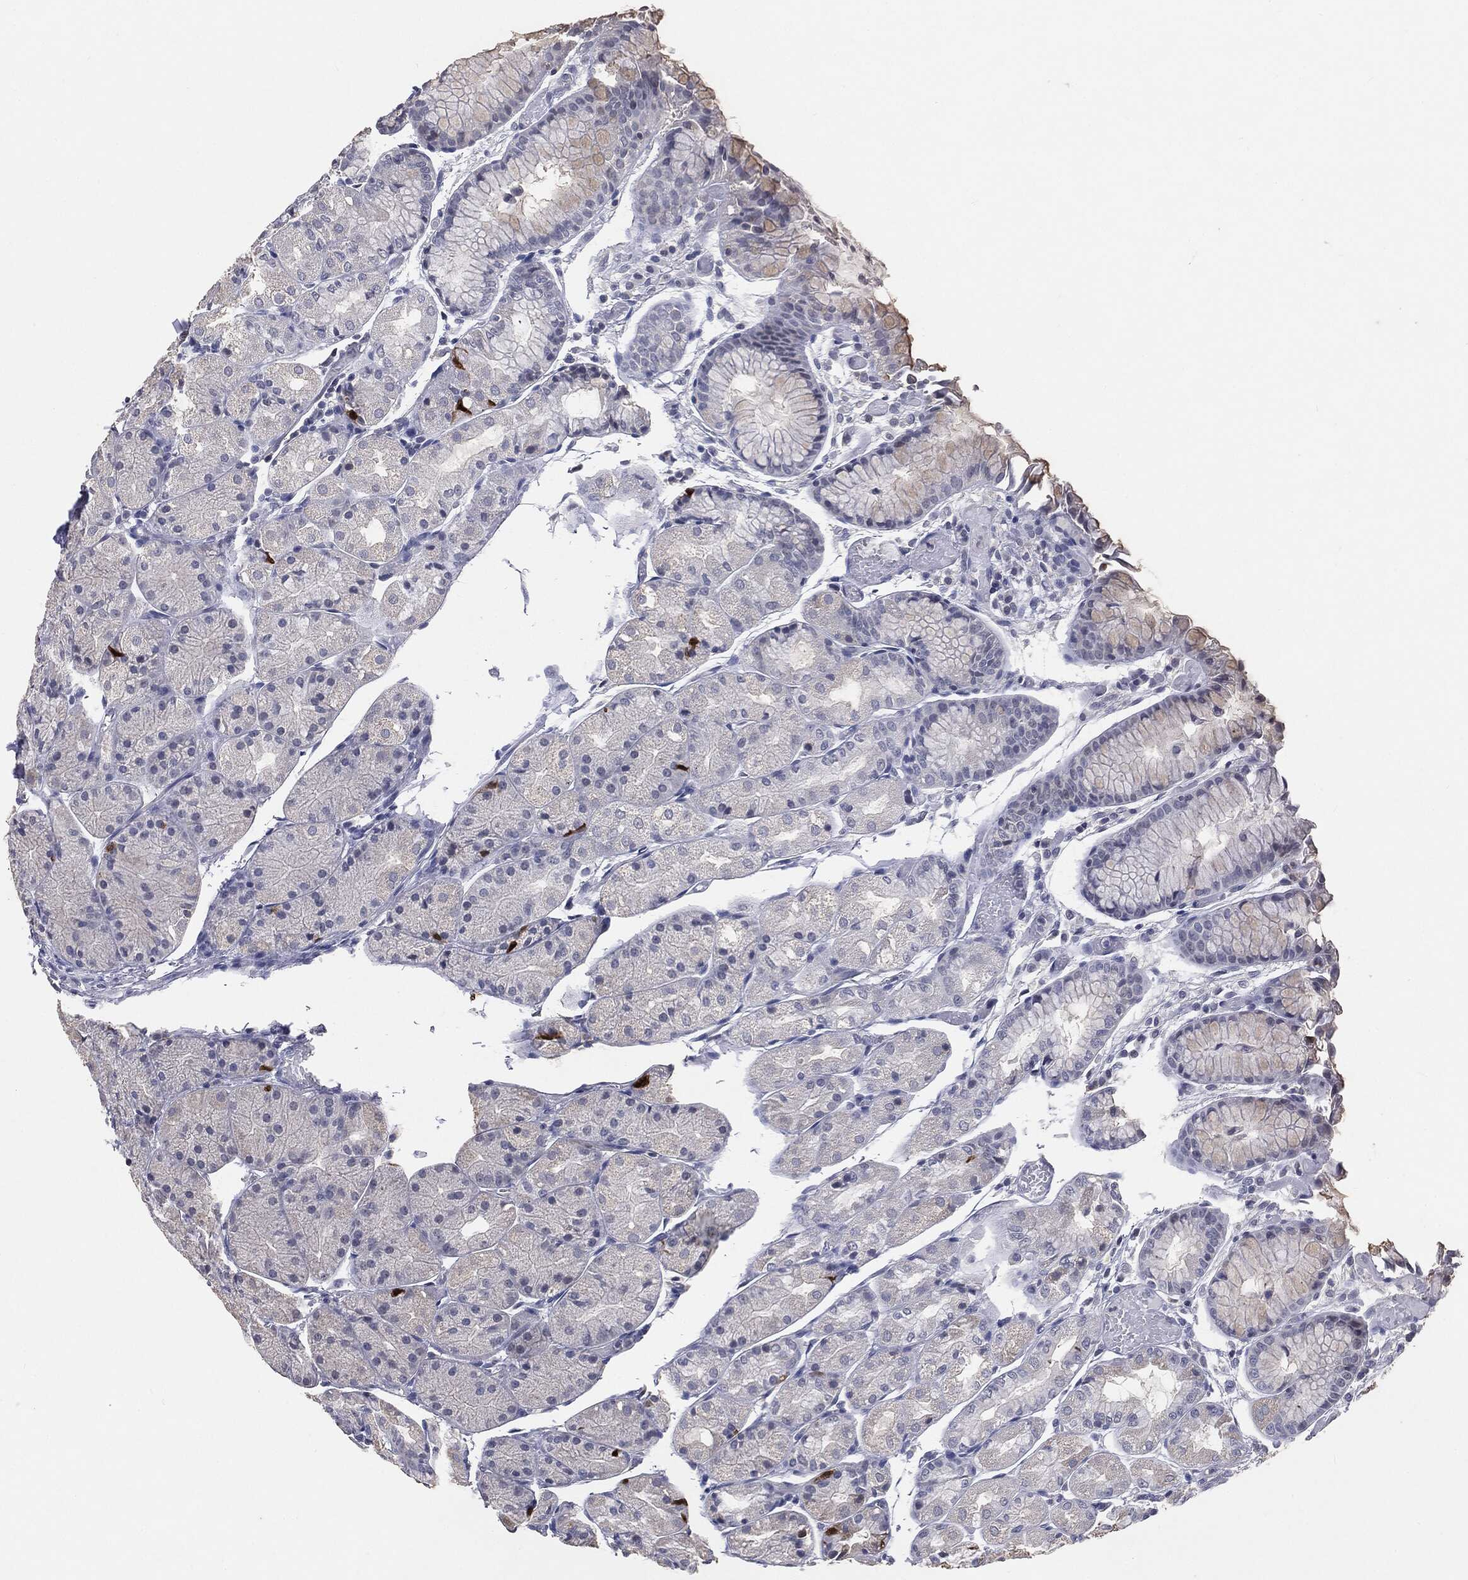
{"staining": {"intensity": "negative", "quantity": "none", "location": "none"}, "tissue": "stomach", "cell_type": "Glandular cells", "image_type": "normal", "snomed": [{"axis": "morphology", "description": "Normal tissue, NOS"}, {"axis": "topography", "description": "Stomach, upper"}], "caption": "A high-resolution micrograph shows immunohistochemistry staining of normal stomach, which demonstrates no significant positivity in glandular cells. (DAB (3,3'-diaminobenzidine) IHC with hematoxylin counter stain).", "gene": "SLC2A2", "patient": {"sex": "male", "age": 72}}